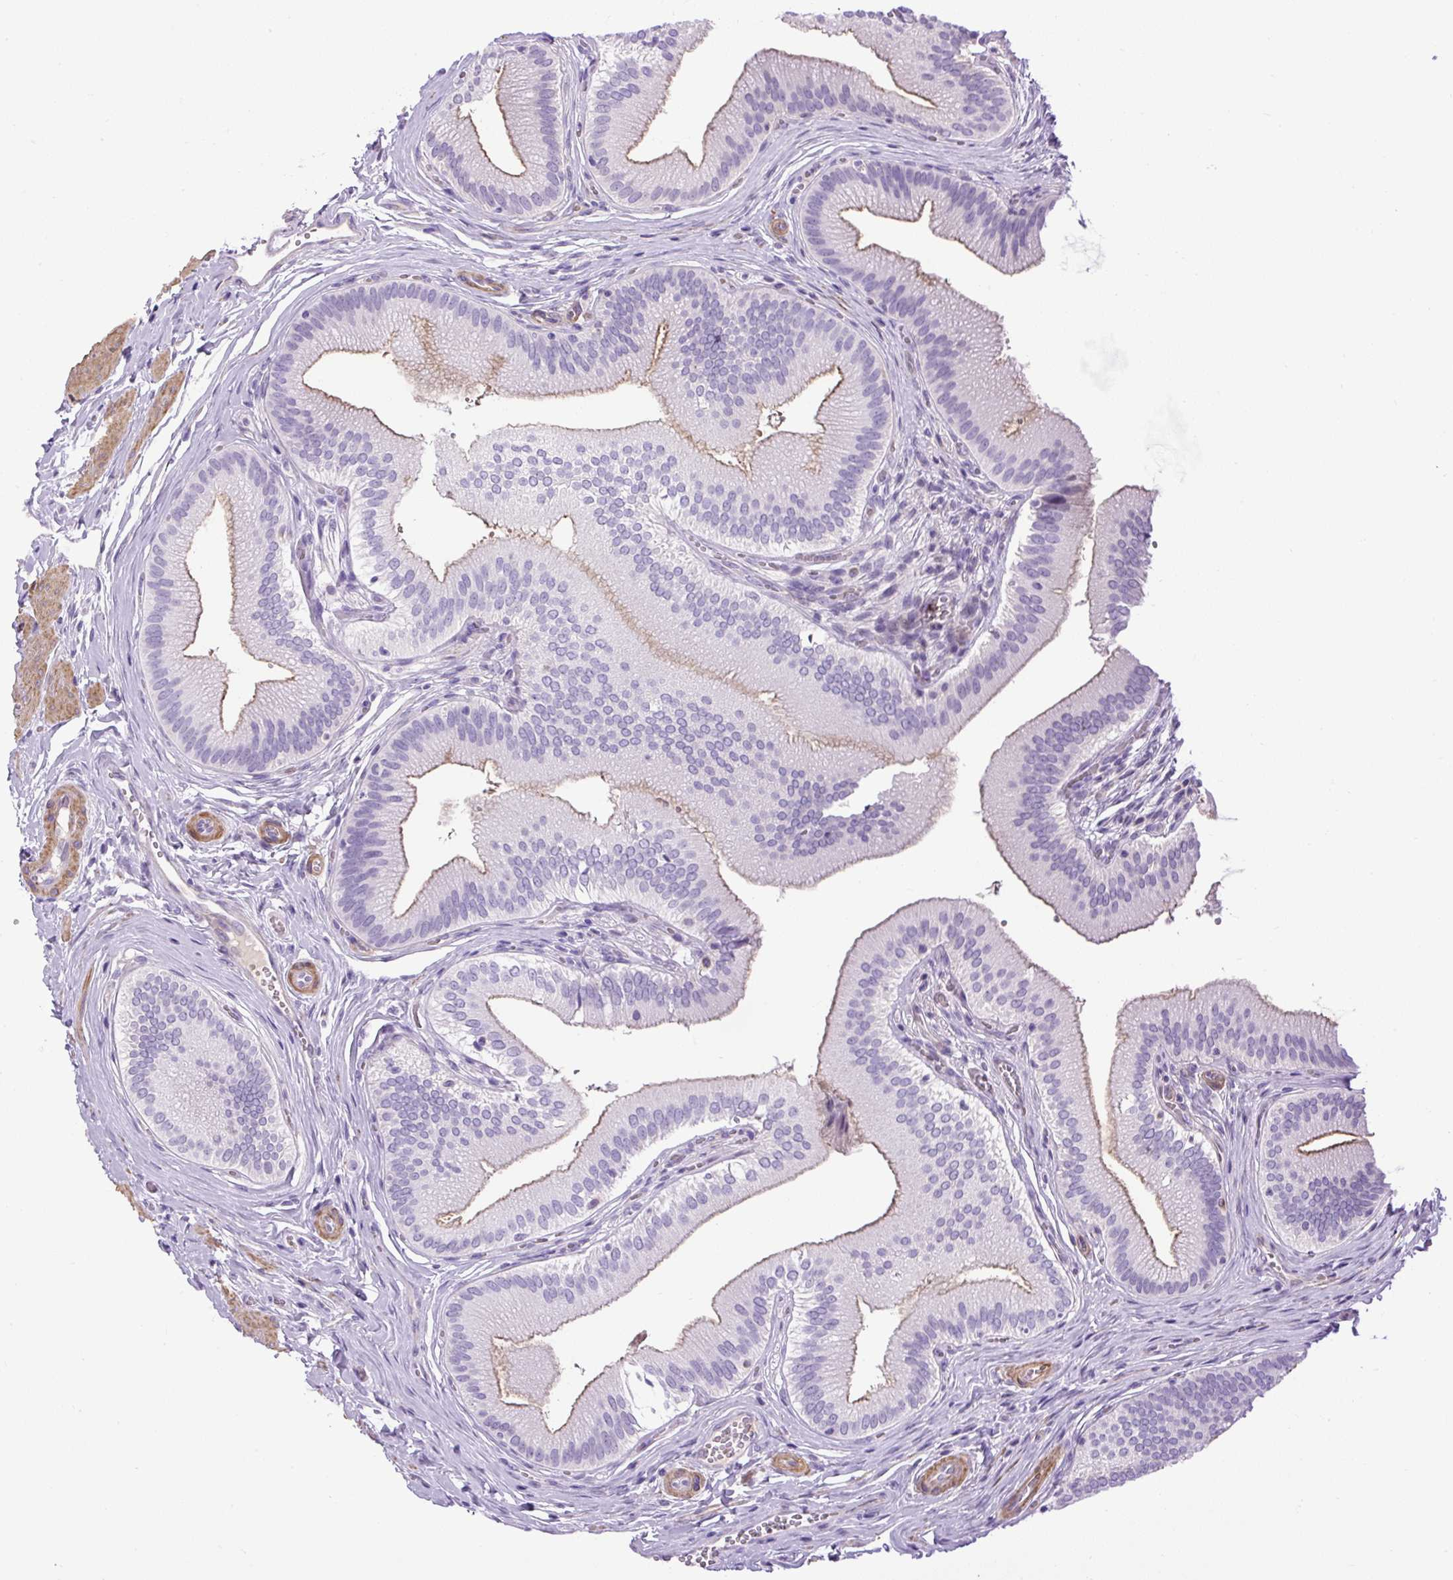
{"staining": {"intensity": "weak", "quantity": "25%-75%", "location": "cytoplasmic/membranous"}, "tissue": "gallbladder", "cell_type": "Glandular cells", "image_type": "normal", "snomed": [{"axis": "morphology", "description": "Normal tissue, NOS"}, {"axis": "topography", "description": "Gallbladder"}], "caption": "A low amount of weak cytoplasmic/membranous expression is present in approximately 25%-75% of glandular cells in normal gallbladder.", "gene": "VWA7", "patient": {"sex": "male", "age": 17}}